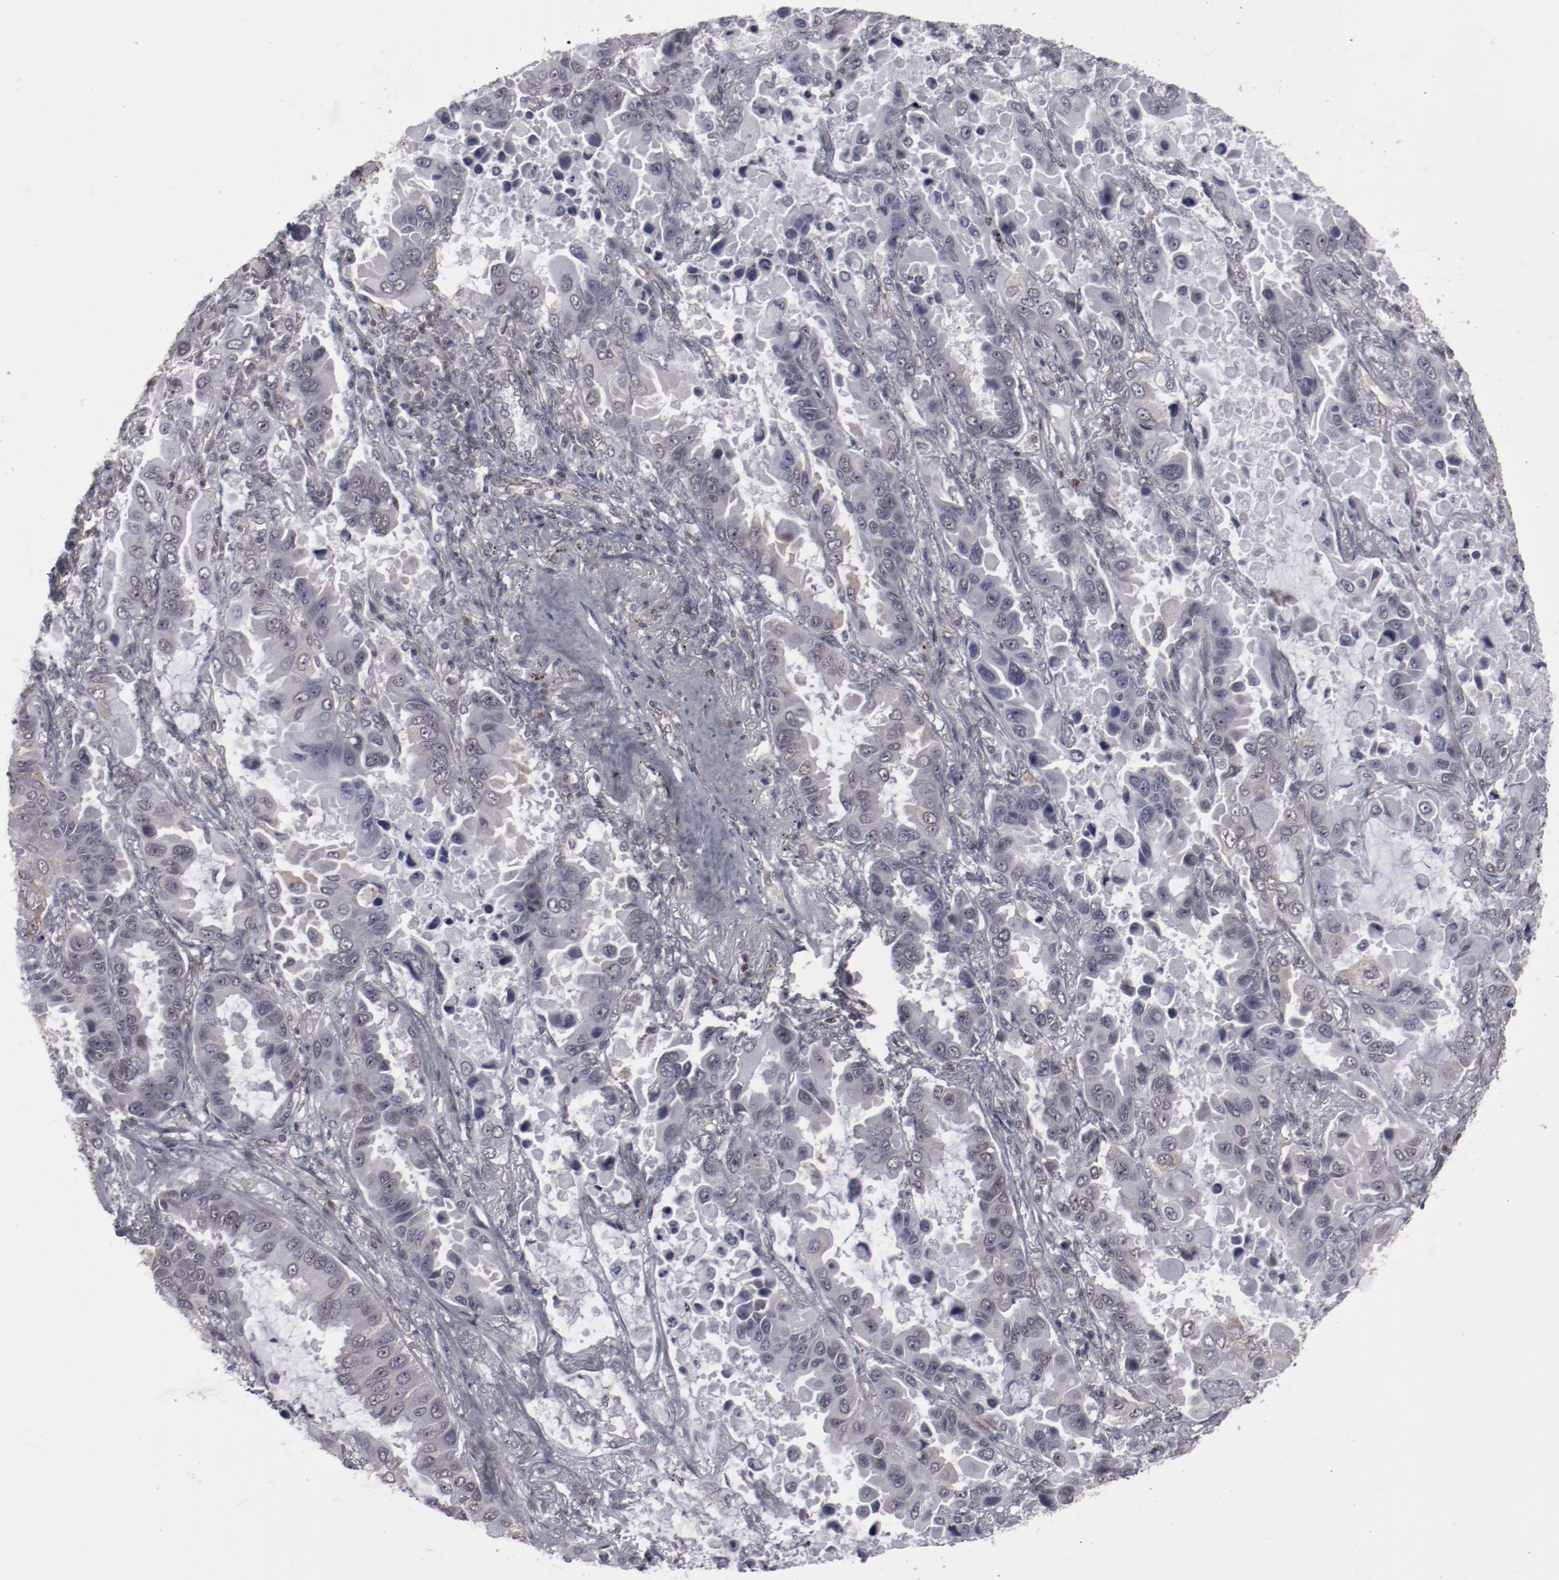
{"staining": {"intensity": "negative", "quantity": "none", "location": "none"}, "tissue": "lung cancer", "cell_type": "Tumor cells", "image_type": "cancer", "snomed": [{"axis": "morphology", "description": "Adenocarcinoma, NOS"}, {"axis": "topography", "description": "Lung"}], "caption": "There is no significant expression in tumor cells of lung cancer. The staining is performed using DAB brown chromogen with nuclei counter-stained in using hematoxylin.", "gene": "LEF1", "patient": {"sex": "male", "age": 64}}